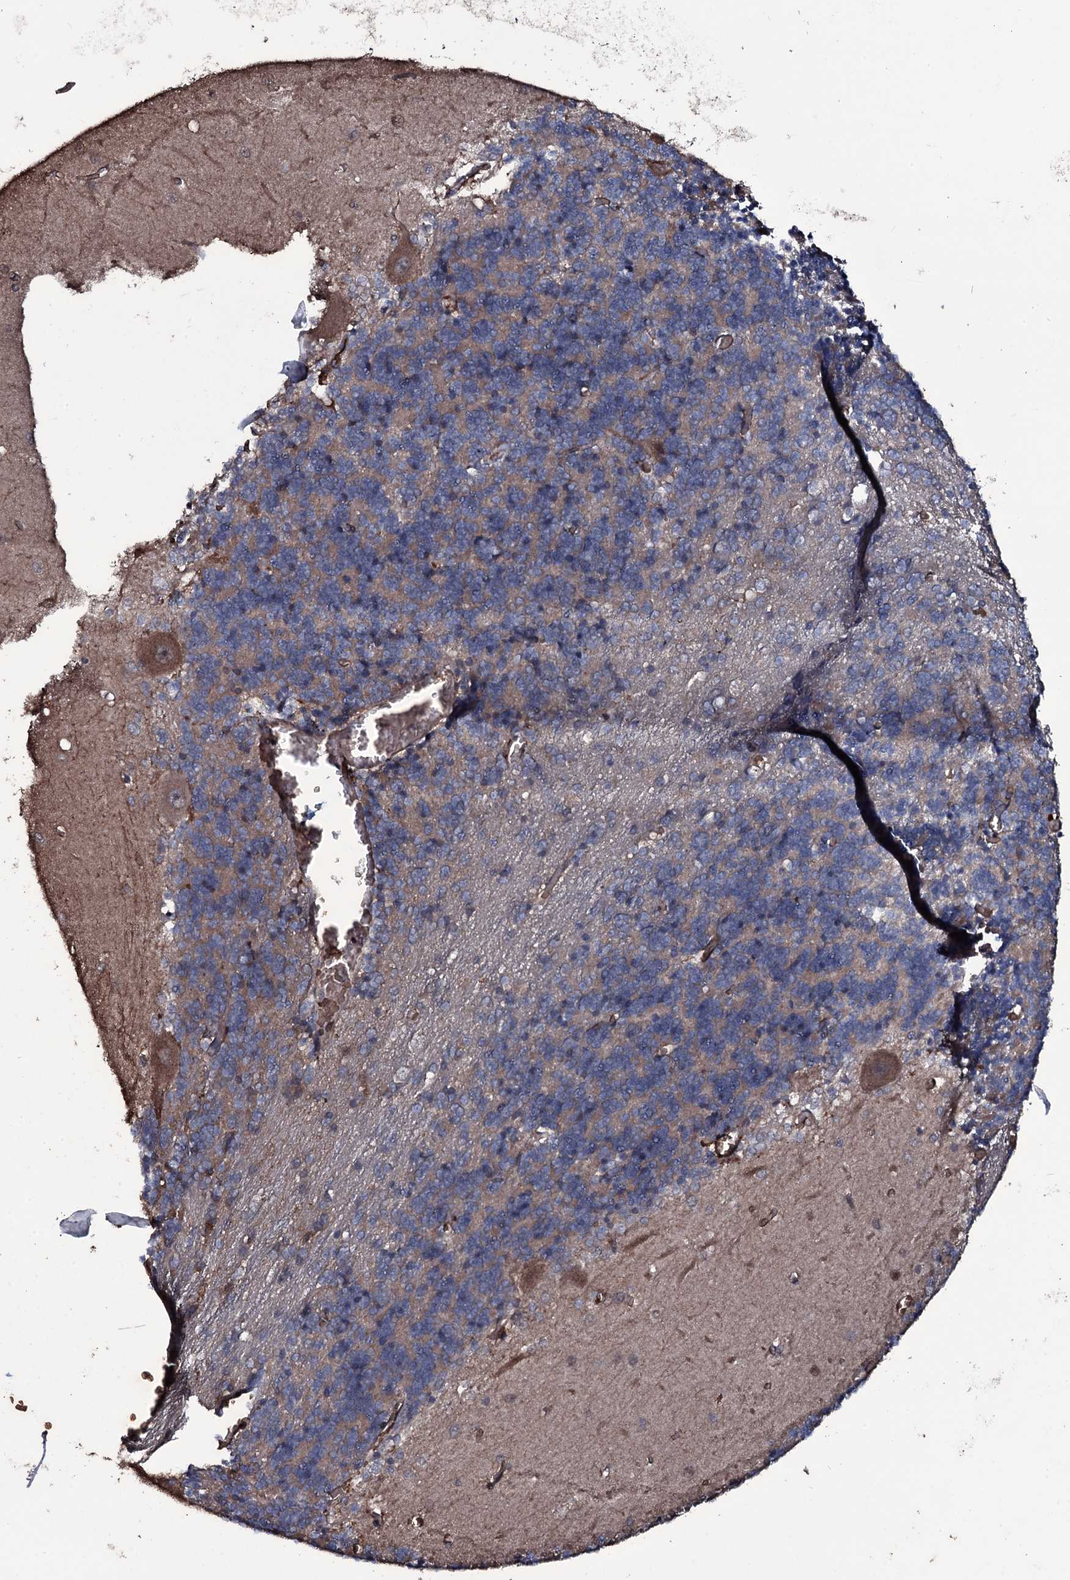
{"staining": {"intensity": "moderate", "quantity": "<25%", "location": "cytoplasmic/membranous"}, "tissue": "cerebellum", "cell_type": "Cells in granular layer", "image_type": "normal", "snomed": [{"axis": "morphology", "description": "Normal tissue, NOS"}, {"axis": "topography", "description": "Cerebellum"}], "caption": "This is a histology image of immunohistochemistry staining of normal cerebellum, which shows moderate positivity in the cytoplasmic/membranous of cells in granular layer.", "gene": "ZSWIM8", "patient": {"sex": "male", "age": 37}}